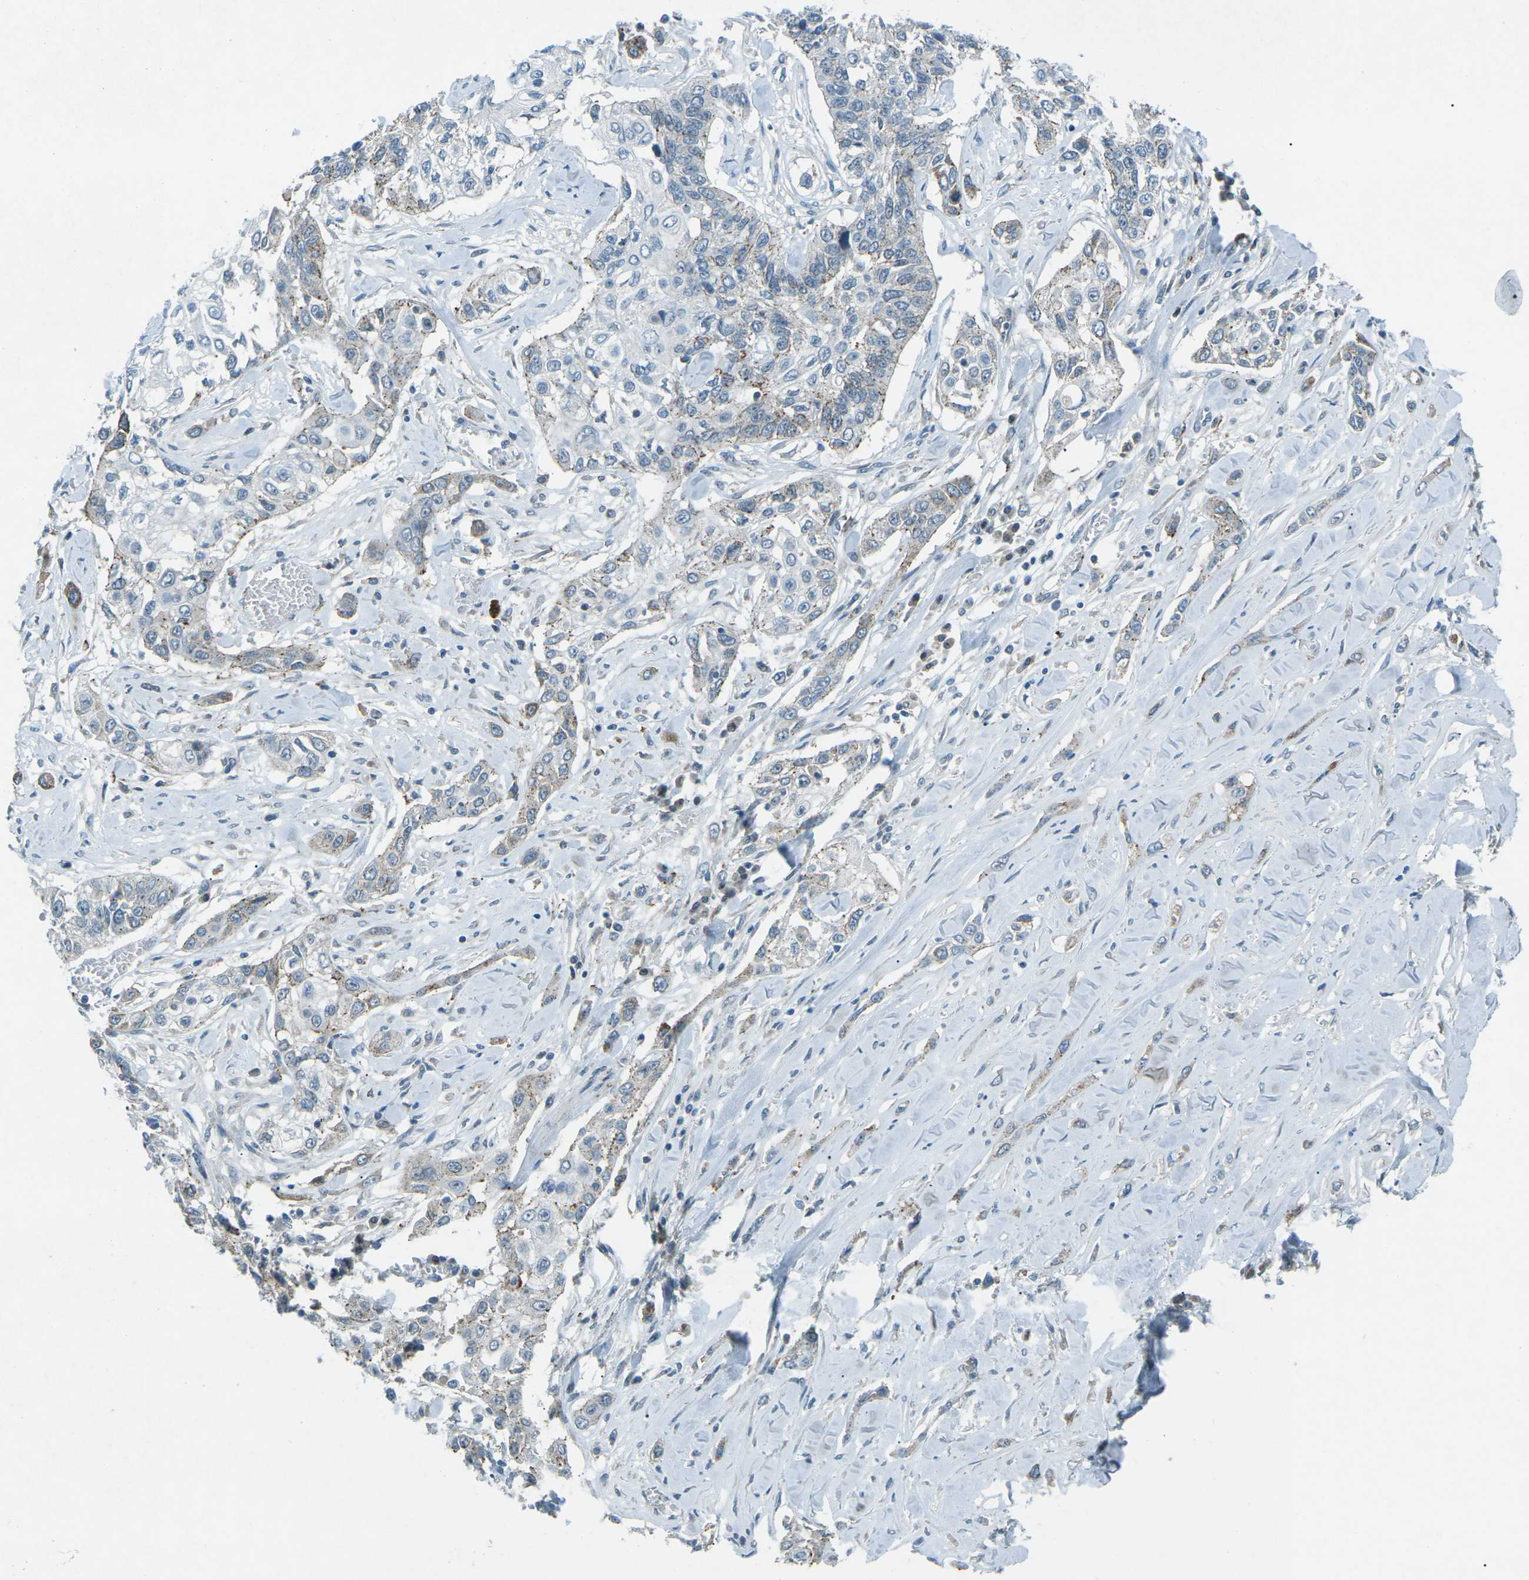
{"staining": {"intensity": "moderate", "quantity": "<25%", "location": "cytoplasmic/membranous"}, "tissue": "lung cancer", "cell_type": "Tumor cells", "image_type": "cancer", "snomed": [{"axis": "morphology", "description": "Squamous cell carcinoma, NOS"}, {"axis": "topography", "description": "Lung"}], "caption": "The image demonstrates staining of lung squamous cell carcinoma, revealing moderate cytoplasmic/membranous protein positivity (brown color) within tumor cells.", "gene": "PRKCA", "patient": {"sex": "male", "age": 71}}